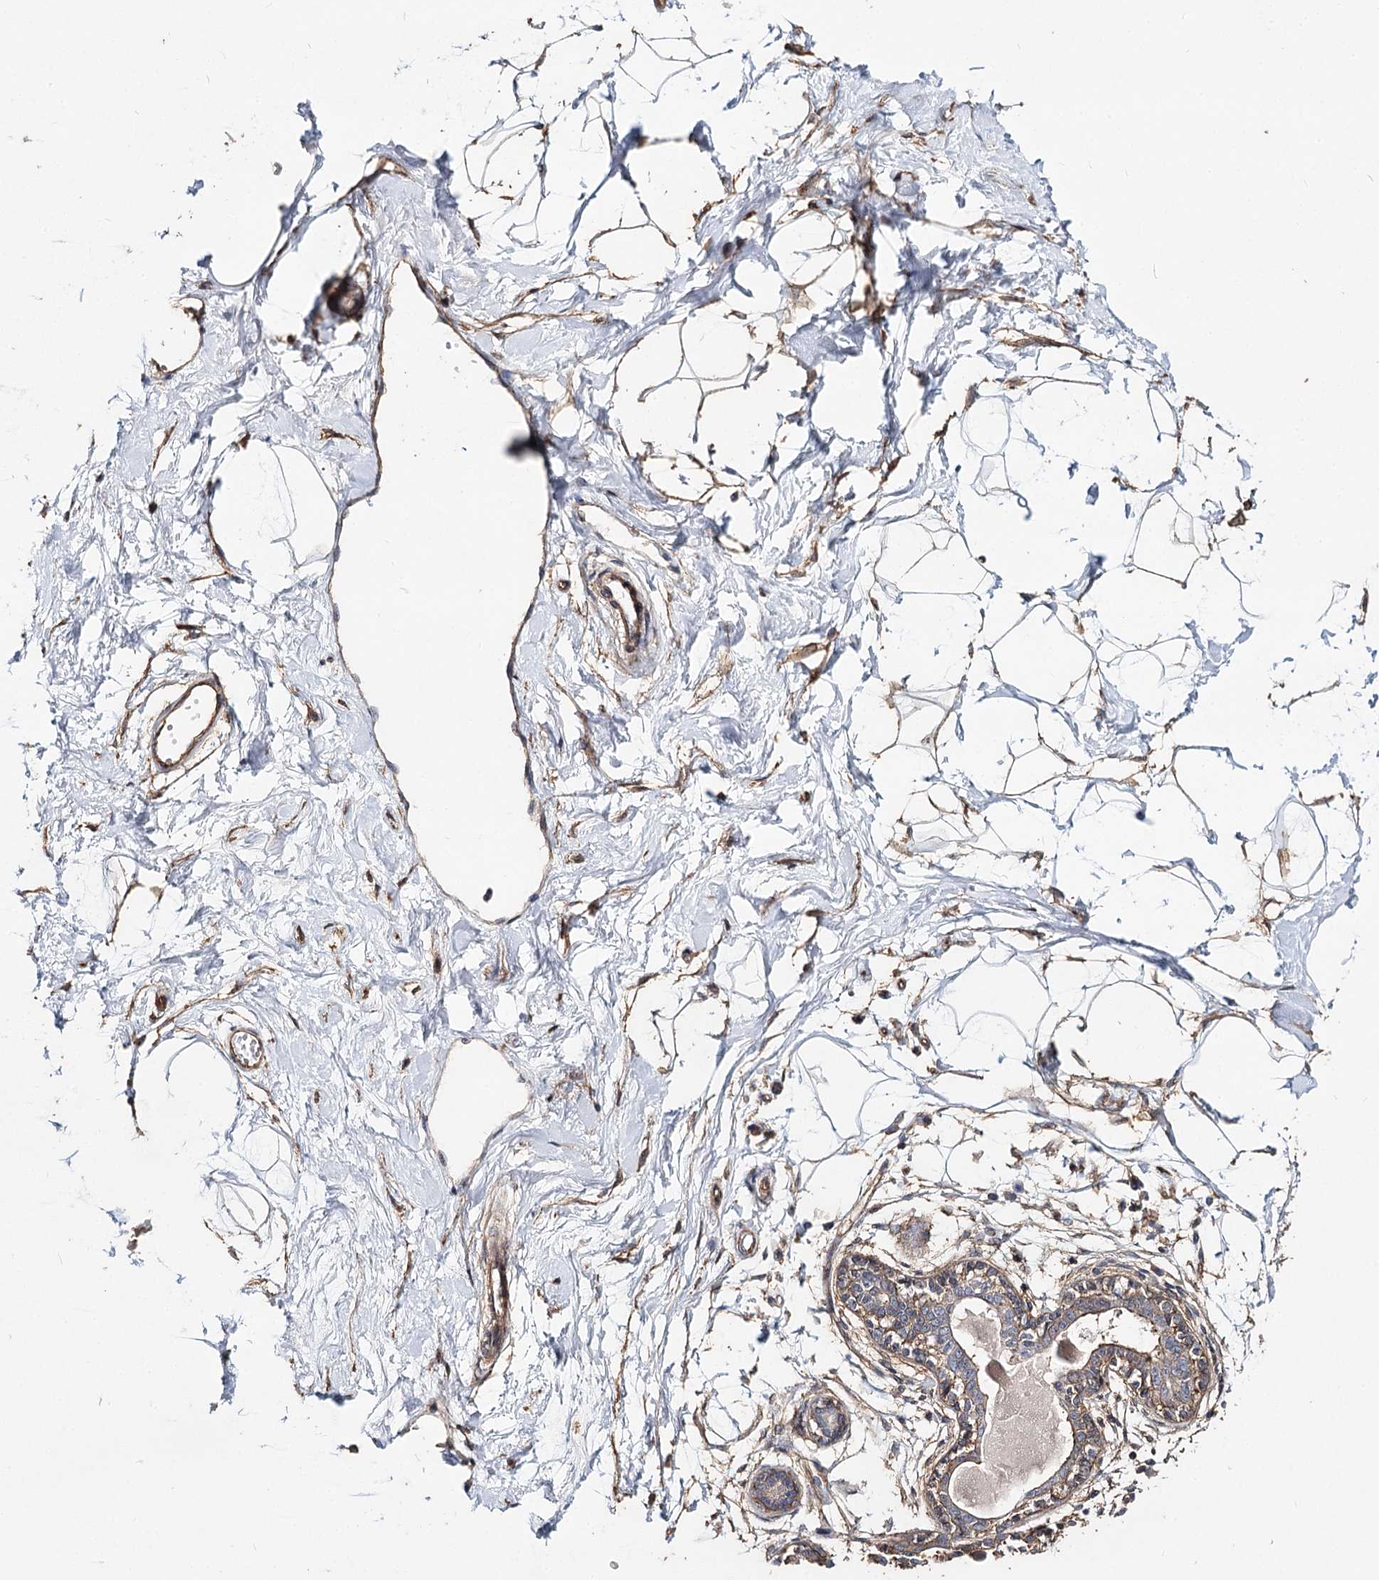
{"staining": {"intensity": "moderate", "quantity": ">75%", "location": "cytoplasmic/membranous"}, "tissue": "breast", "cell_type": "Adipocytes", "image_type": "normal", "snomed": [{"axis": "morphology", "description": "Normal tissue, NOS"}, {"axis": "topography", "description": "Breast"}], "caption": "Human breast stained with a brown dye shows moderate cytoplasmic/membranous positive staining in approximately >75% of adipocytes.", "gene": "TMEM218", "patient": {"sex": "female", "age": 45}}